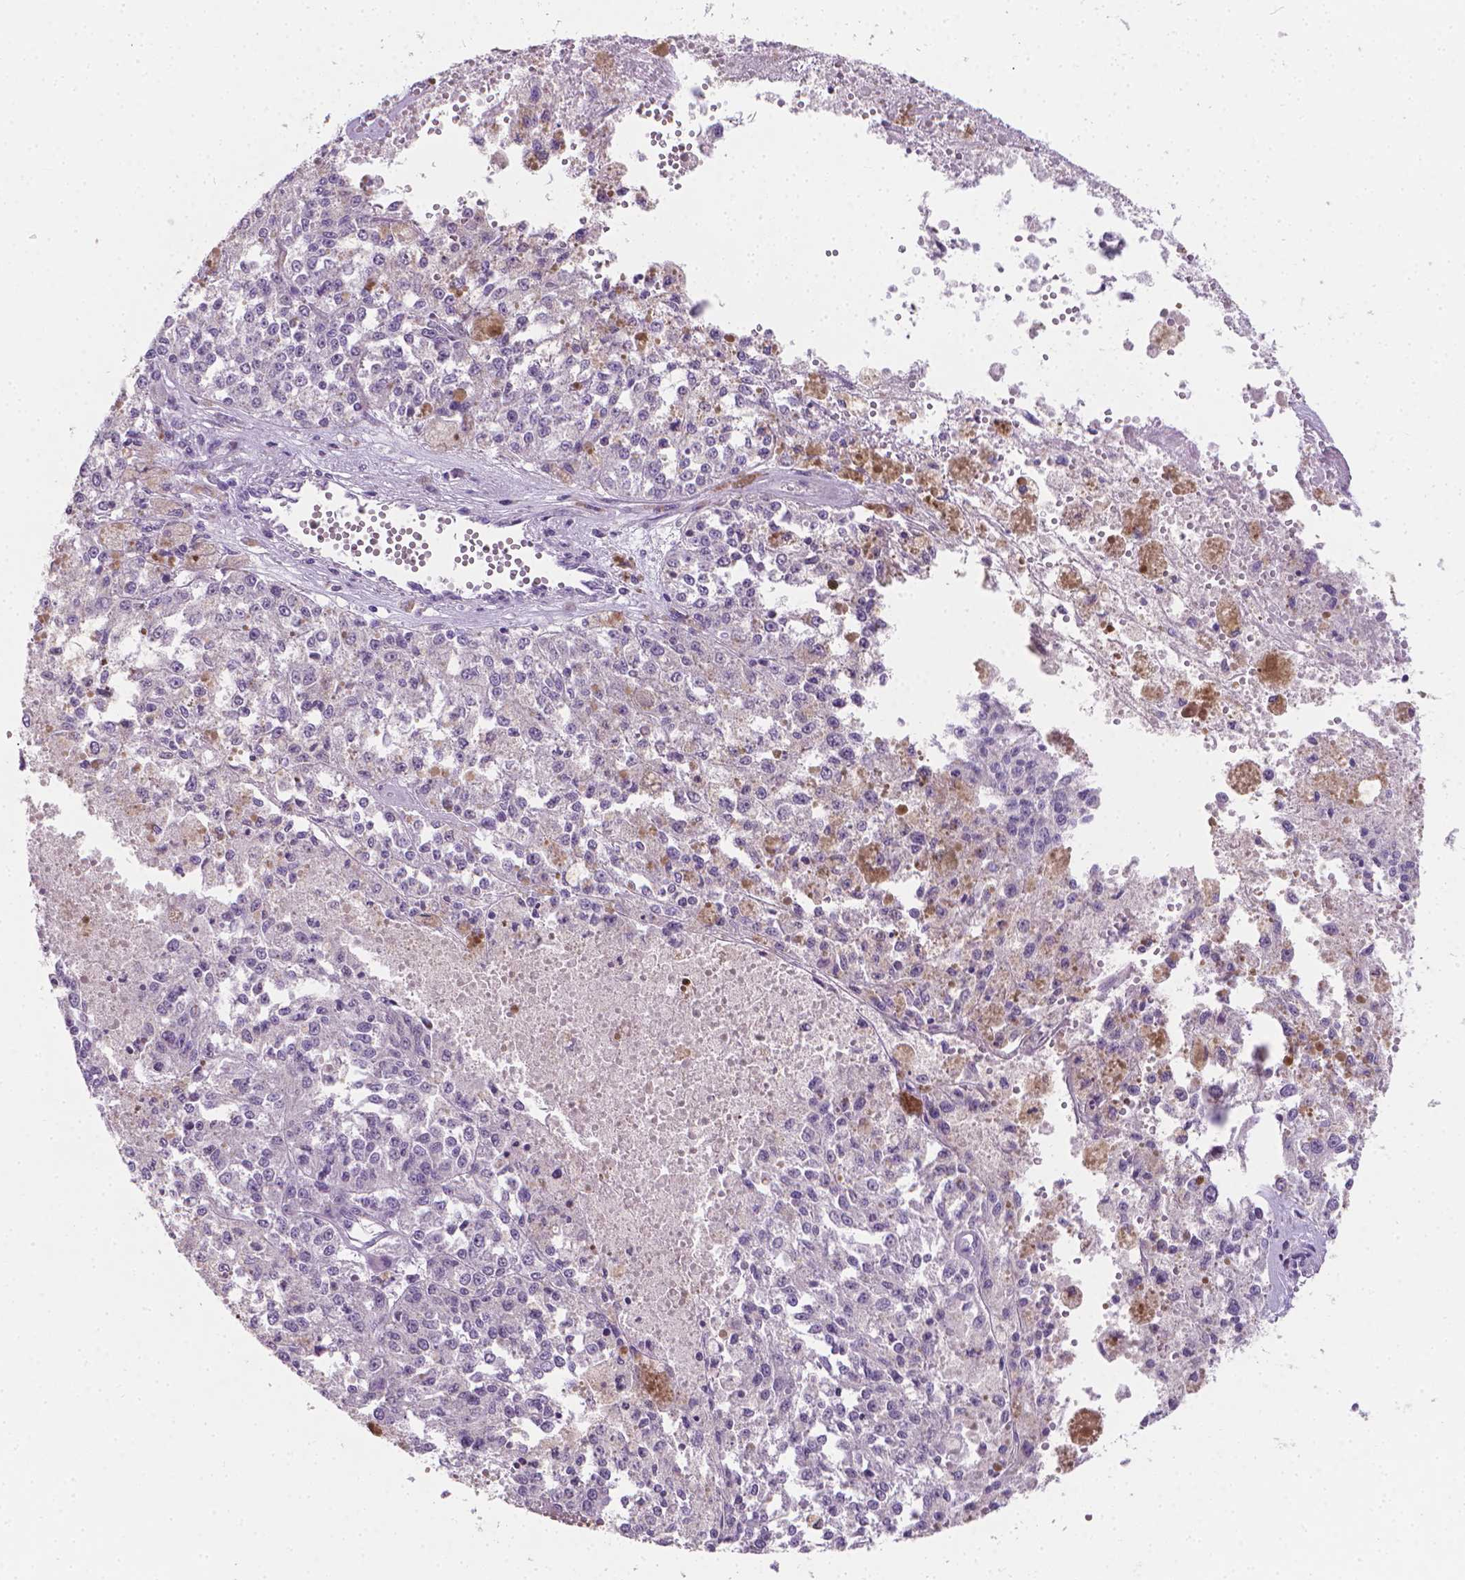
{"staining": {"intensity": "negative", "quantity": "none", "location": "none"}, "tissue": "melanoma", "cell_type": "Tumor cells", "image_type": "cancer", "snomed": [{"axis": "morphology", "description": "Malignant melanoma, Metastatic site"}, {"axis": "topography", "description": "Lymph node"}], "caption": "High magnification brightfield microscopy of melanoma stained with DAB (brown) and counterstained with hematoxylin (blue): tumor cells show no significant staining.", "gene": "TNNI2", "patient": {"sex": "female", "age": 64}}